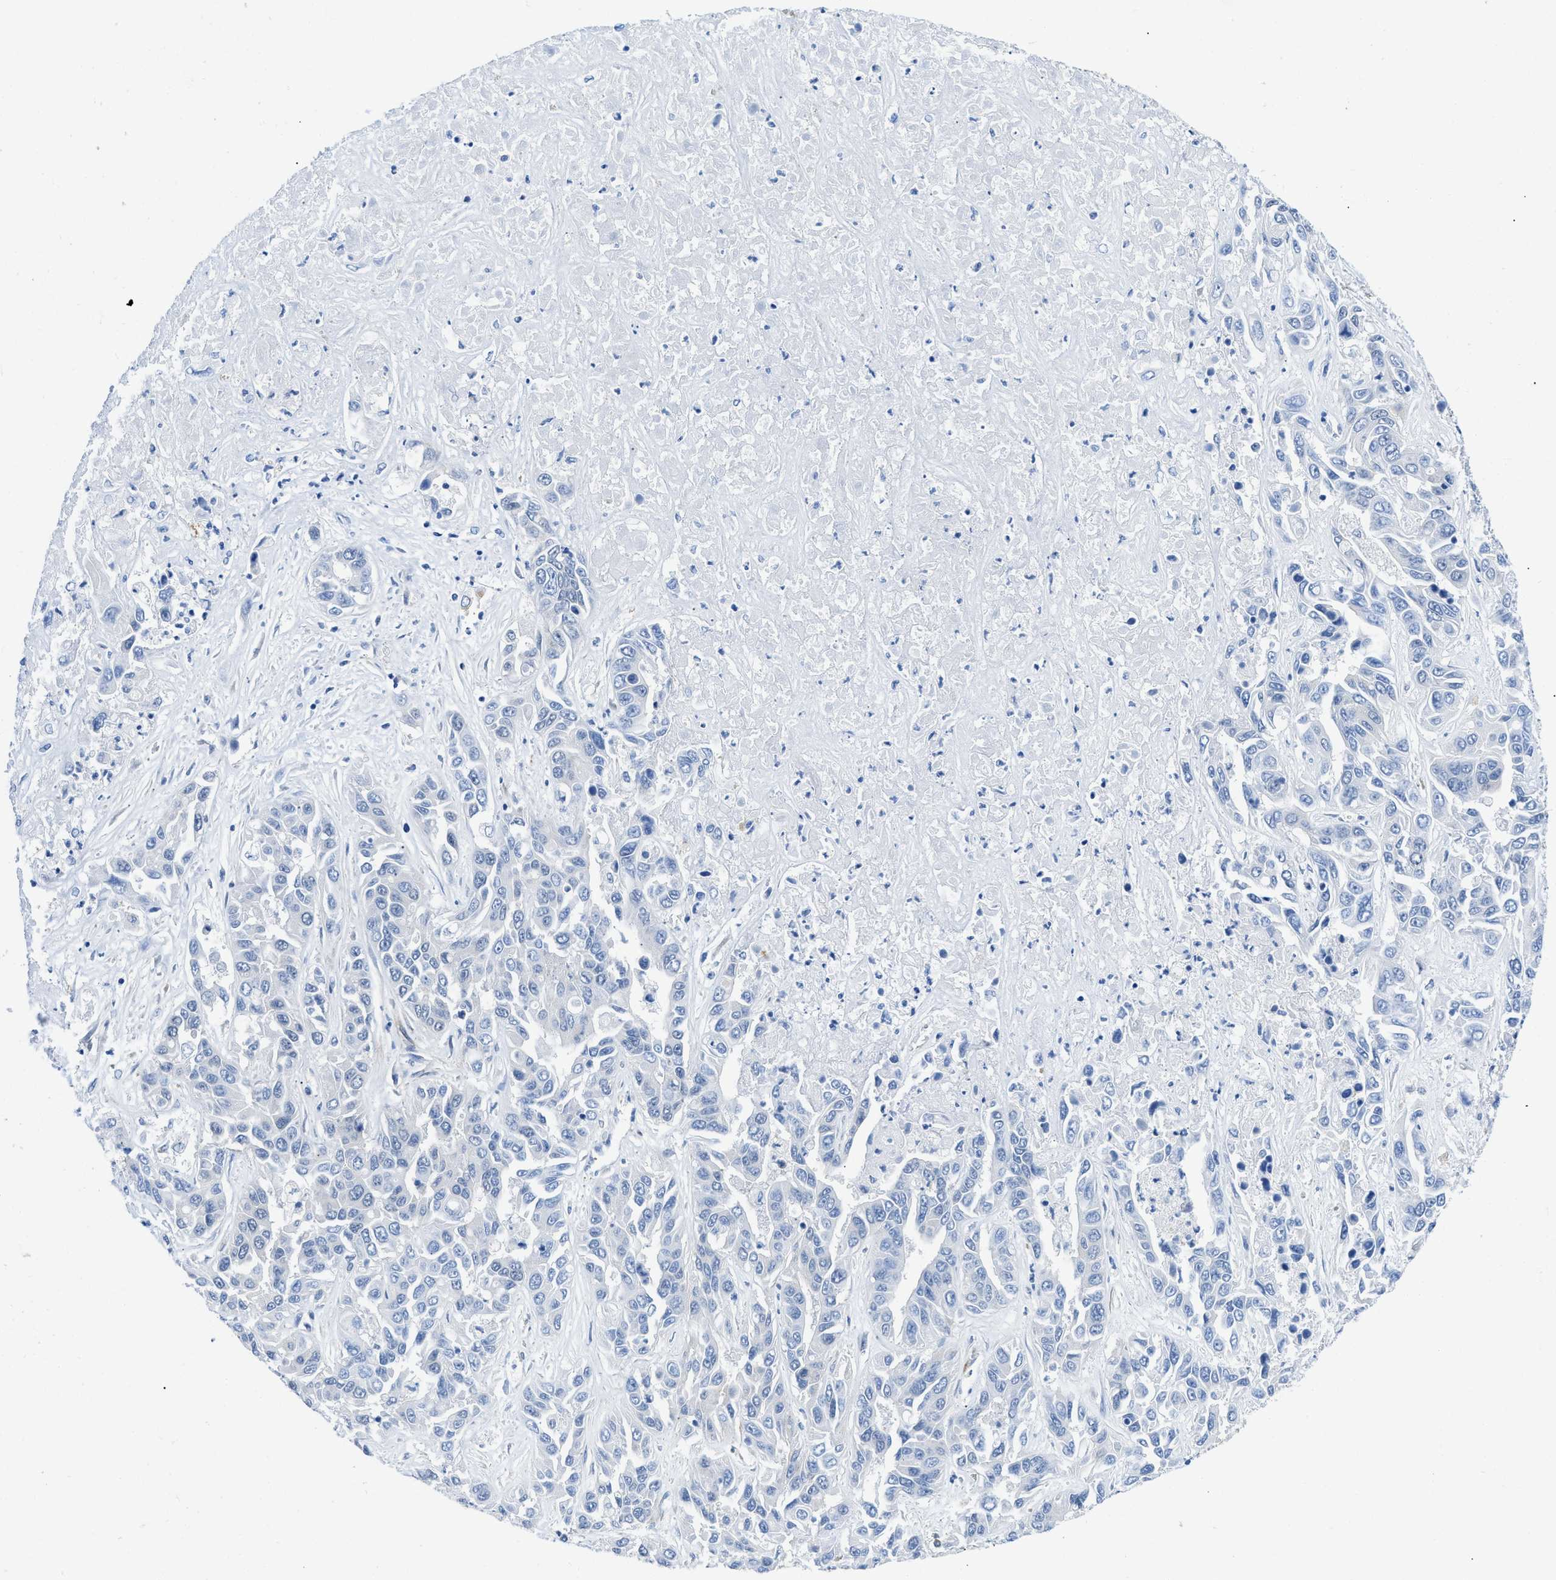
{"staining": {"intensity": "negative", "quantity": "none", "location": "none"}, "tissue": "liver cancer", "cell_type": "Tumor cells", "image_type": "cancer", "snomed": [{"axis": "morphology", "description": "Cholangiocarcinoma"}, {"axis": "topography", "description": "Liver"}], "caption": "IHC micrograph of neoplastic tissue: human cholangiocarcinoma (liver) stained with DAB demonstrates no significant protein expression in tumor cells. (Brightfield microscopy of DAB (3,3'-diaminobenzidine) immunohistochemistry at high magnification).", "gene": "PDLIM5", "patient": {"sex": "female", "age": 52}}